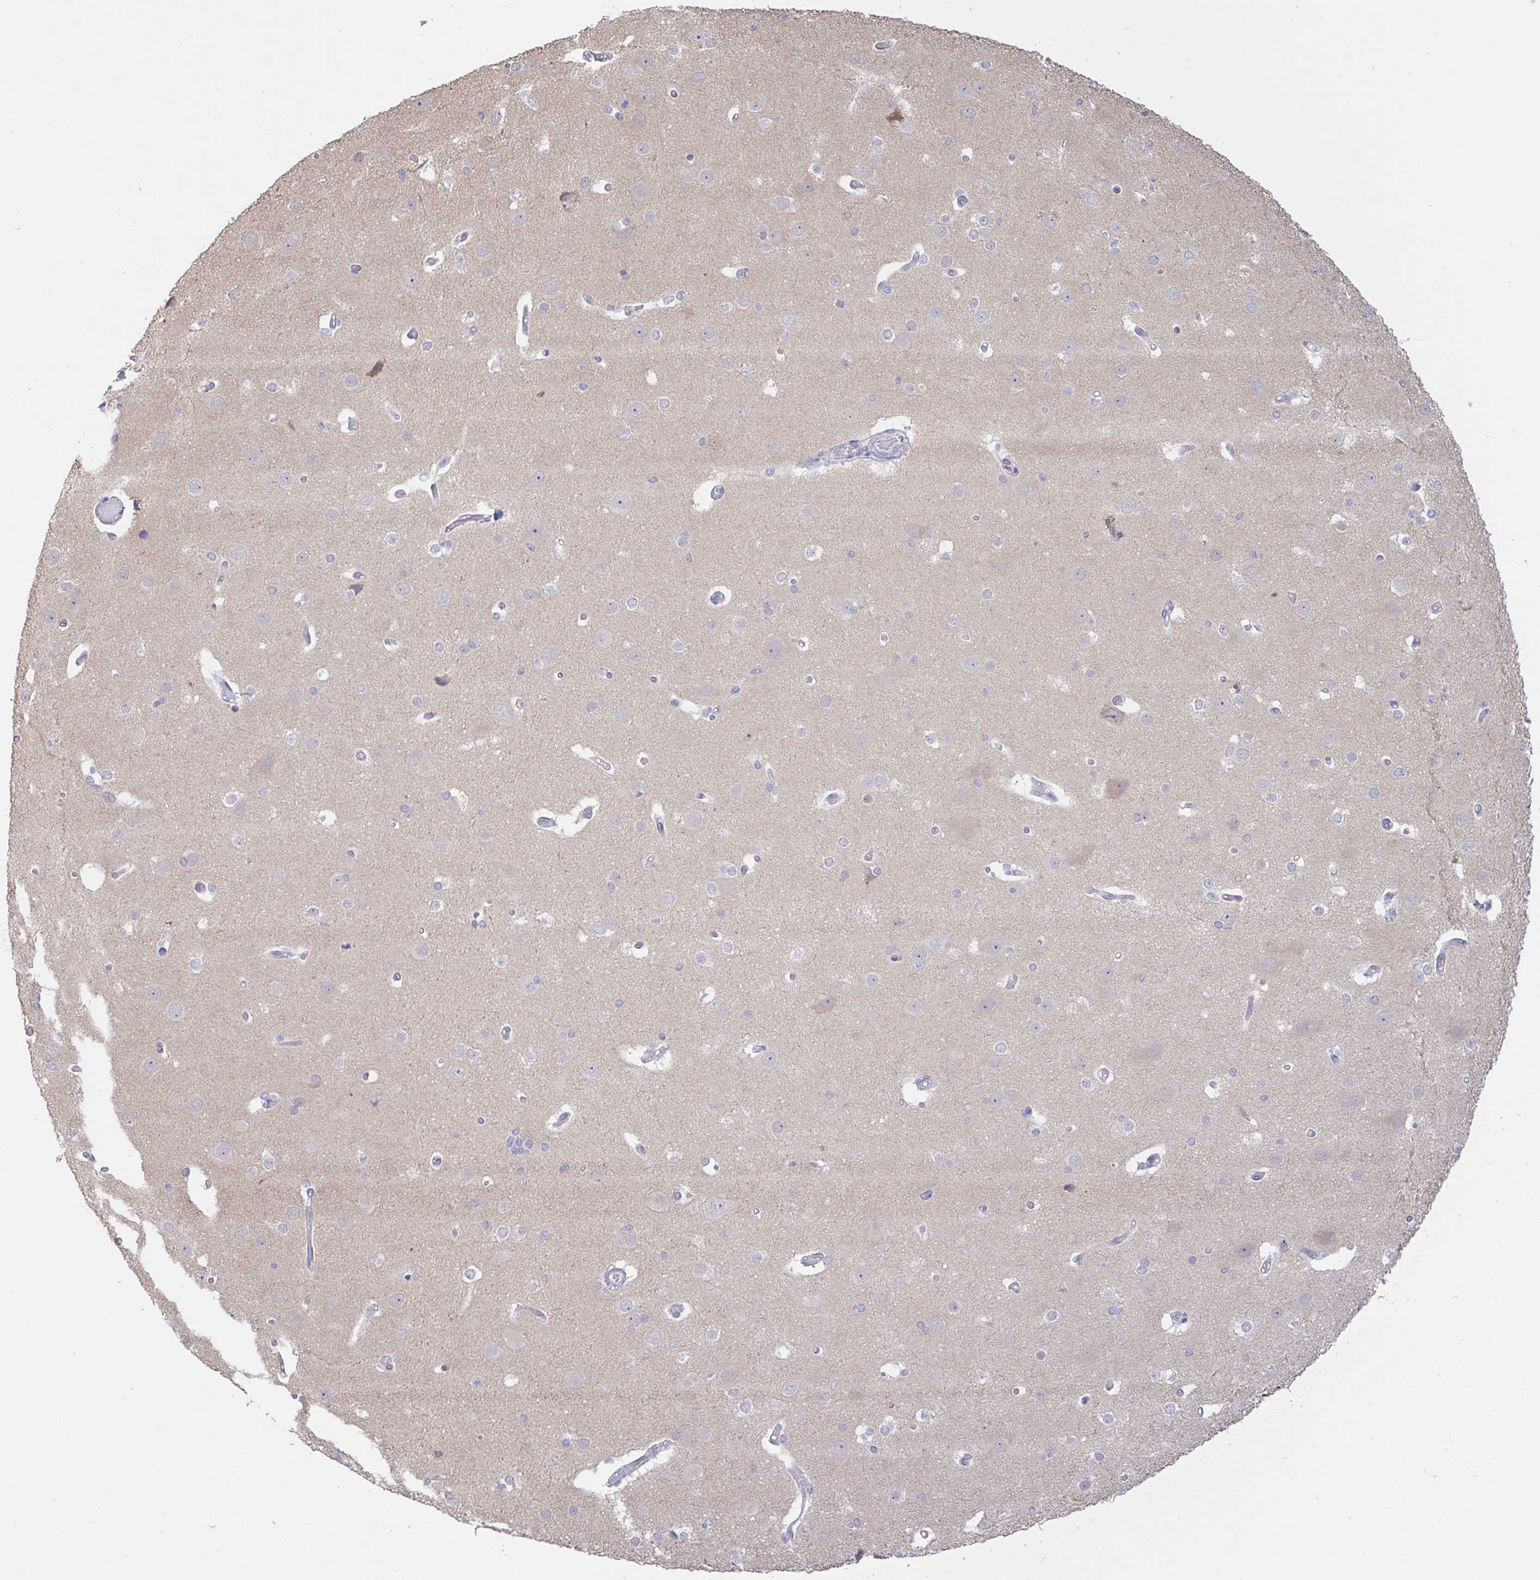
{"staining": {"intensity": "negative", "quantity": "none", "location": "none"}, "tissue": "cerebral cortex", "cell_type": "Endothelial cells", "image_type": "normal", "snomed": [{"axis": "morphology", "description": "Normal tissue, NOS"}, {"axis": "morphology", "description": "Inflammation, NOS"}, {"axis": "topography", "description": "Cerebral cortex"}], "caption": "Micrograph shows no protein staining in endothelial cells of unremarkable cerebral cortex.", "gene": "HYPK", "patient": {"sex": "male", "age": 6}}